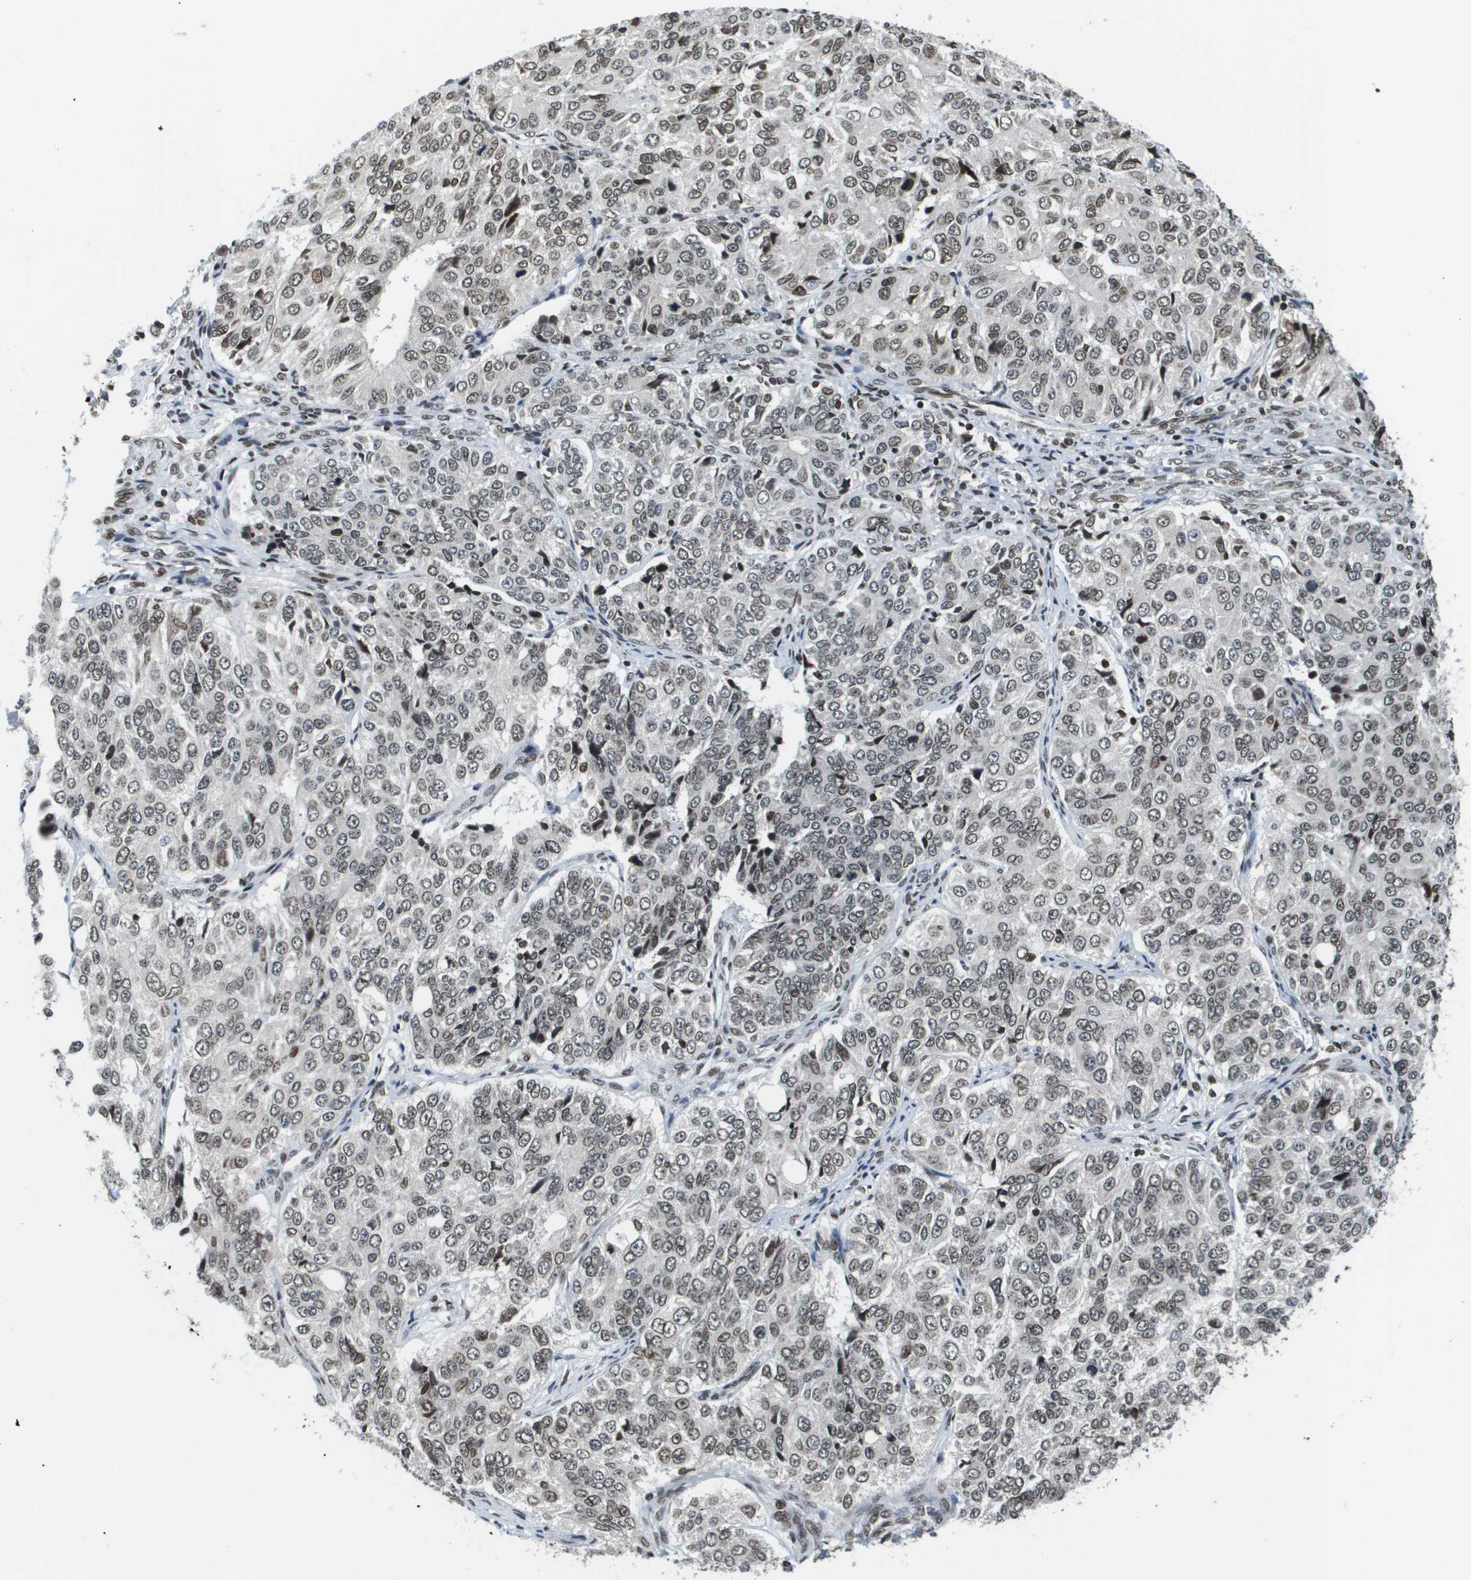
{"staining": {"intensity": "weak", "quantity": ">75%", "location": "nuclear"}, "tissue": "ovarian cancer", "cell_type": "Tumor cells", "image_type": "cancer", "snomed": [{"axis": "morphology", "description": "Carcinoma, endometroid"}, {"axis": "topography", "description": "Ovary"}], "caption": "Immunohistochemical staining of human endometroid carcinoma (ovarian) shows low levels of weak nuclear protein expression in about >75% of tumor cells.", "gene": "RECQL4", "patient": {"sex": "female", "age": 51}}